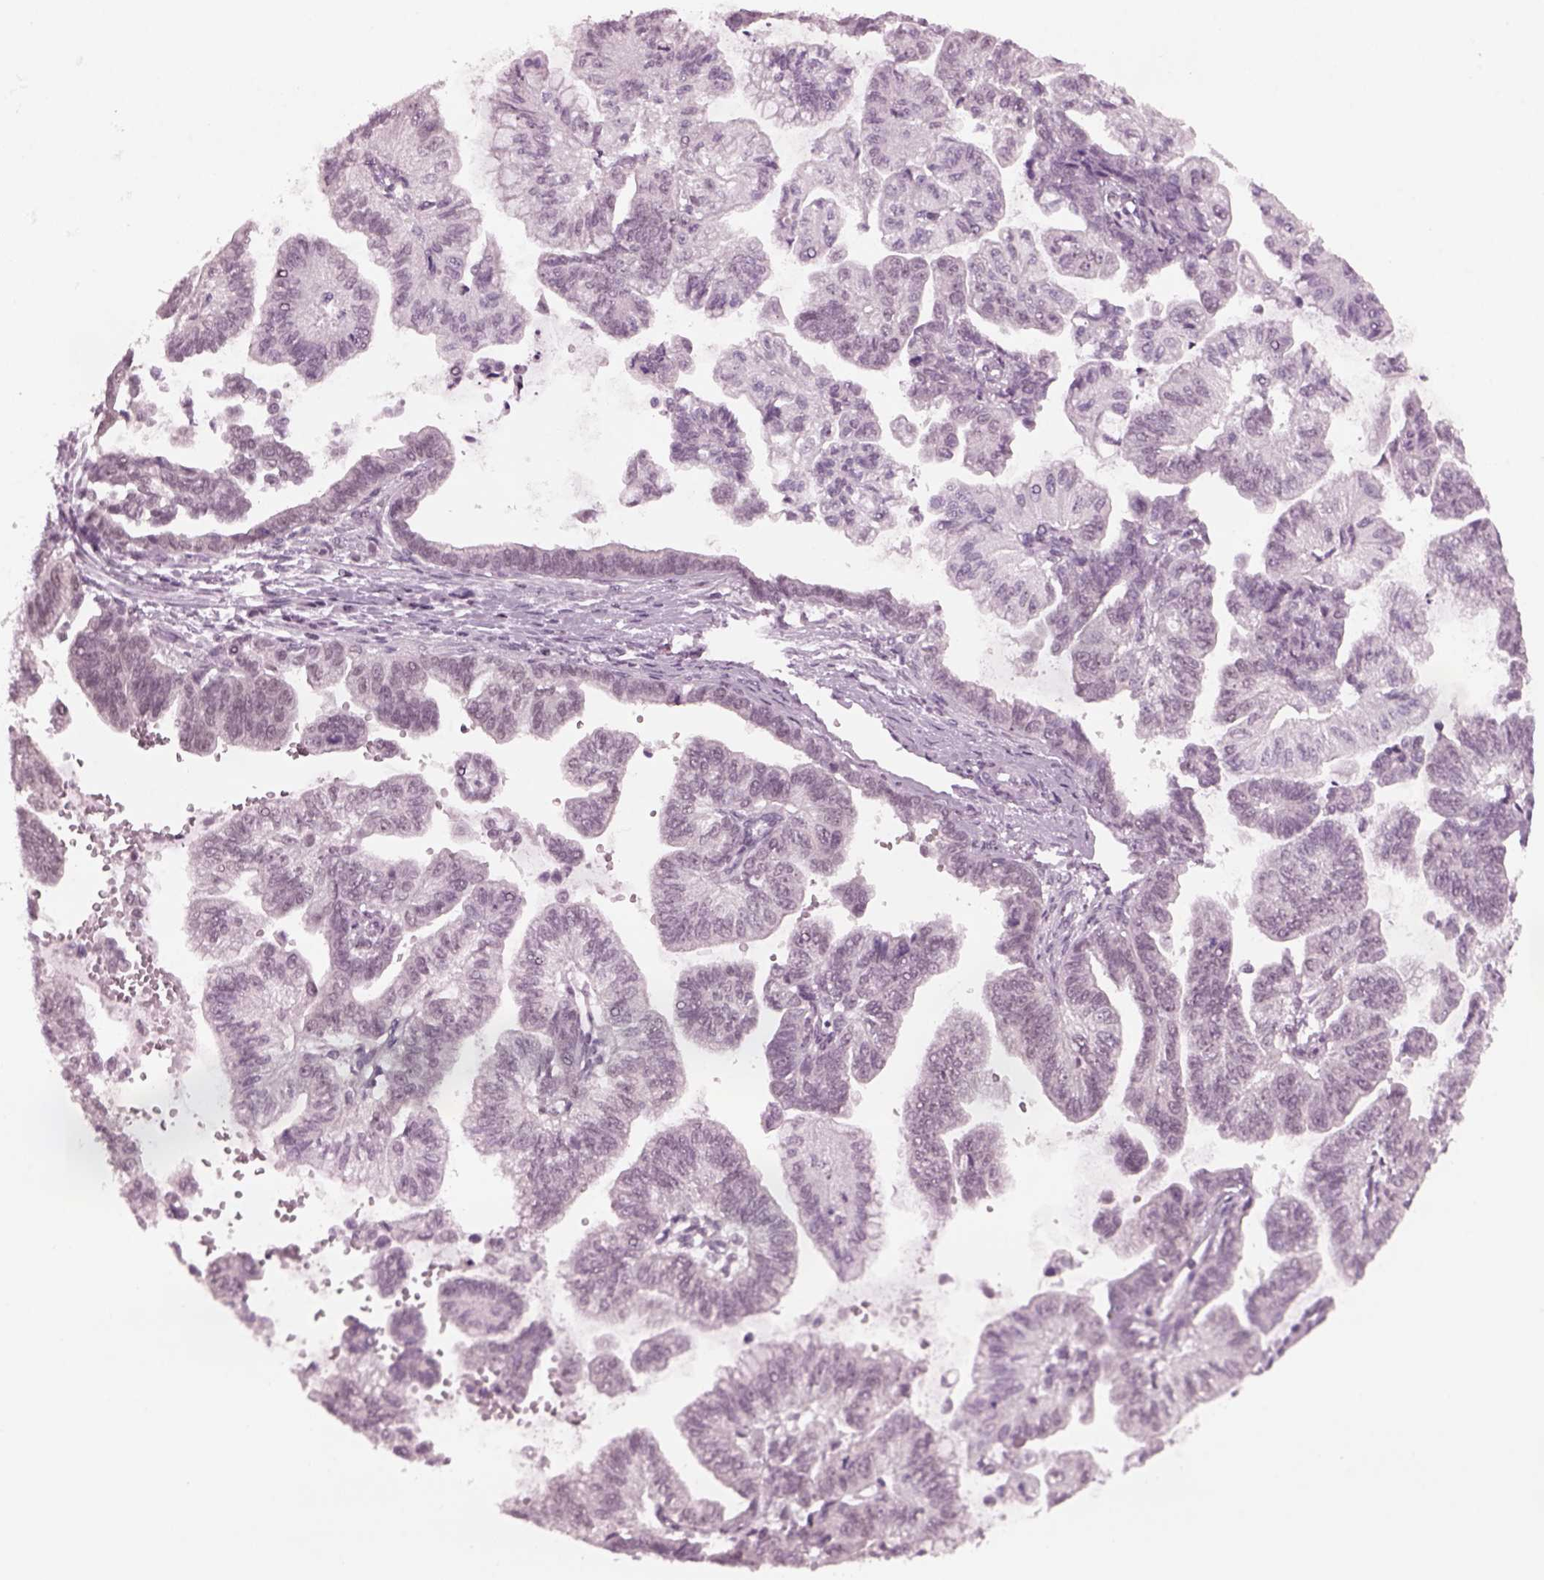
{"staining": {"intensity": "negative", "quantity": "none", "location": "none"}, "tissue": "stomach cancer", "cell_type": "Tumor cells", "image_type": "cancer", "snomed": [{"axis": "morphology", "description": "Adenocarcinoma, NOS"}, {"axis": "topography", "description": "Stomach"}], "caption": "Image shows no significant protein positivity in tumor cells of stomach cancer (adenocarcinoma).", "gene": "RUVBL2", "patient": {"sex": "male", "age": 83}}